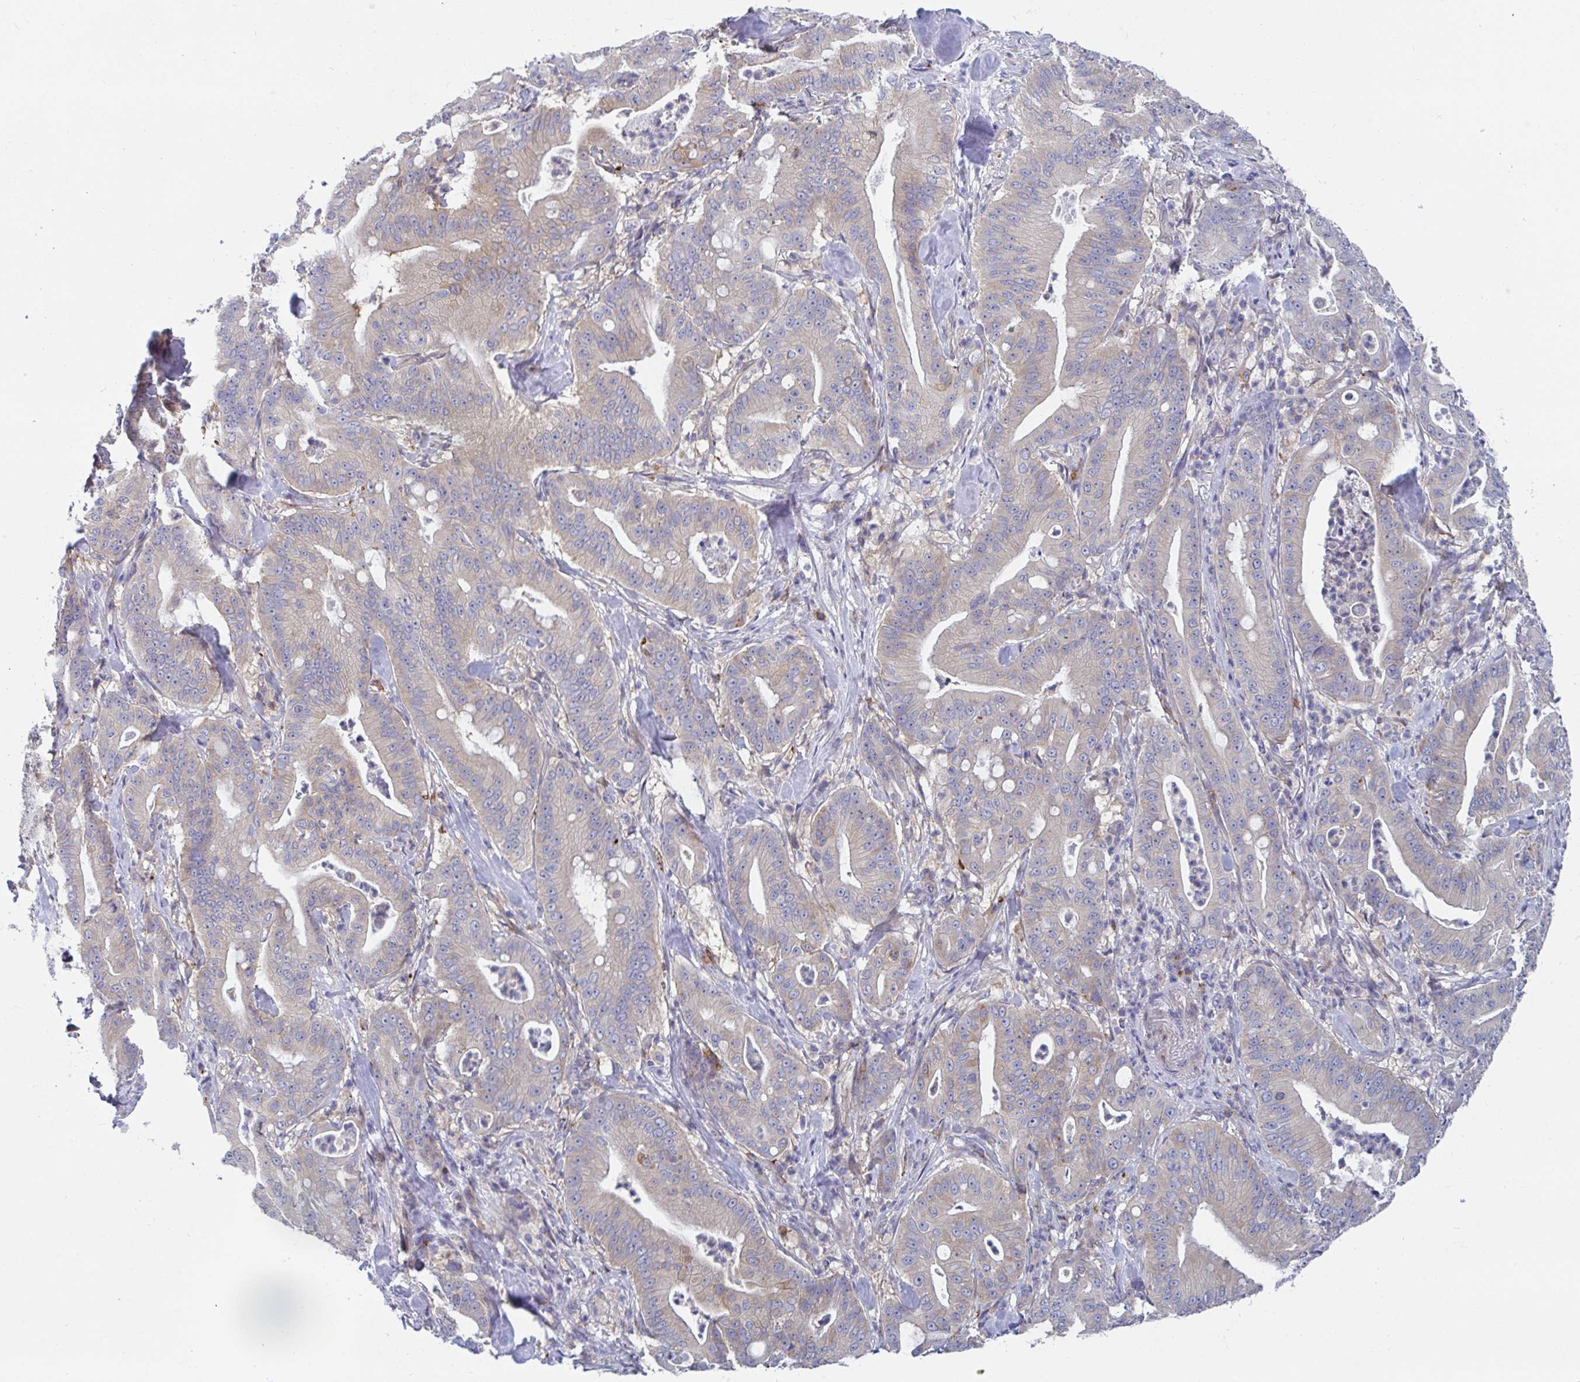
{"staining": {"intensity": "weak", "quantity": "<25%", "location": "cytoplasmic/membranous"}, "tissue": "pancreatic cancer", "cell_type": "Tumor cells", "image_type": "cancer", "snomed": [{"axis": "morphology", "description": "Adenocarcinoma, NOS"}, {"axis": "topography", "description": "Pancreas"}], "caption": "Human pancreatic cancer (adenocarcinoma) stained for a protein using immunohistochemistry demonstrates no staining in tumor cells.", "gene": "FRMD3", "patient": {"sex": "male", "age": 71}}